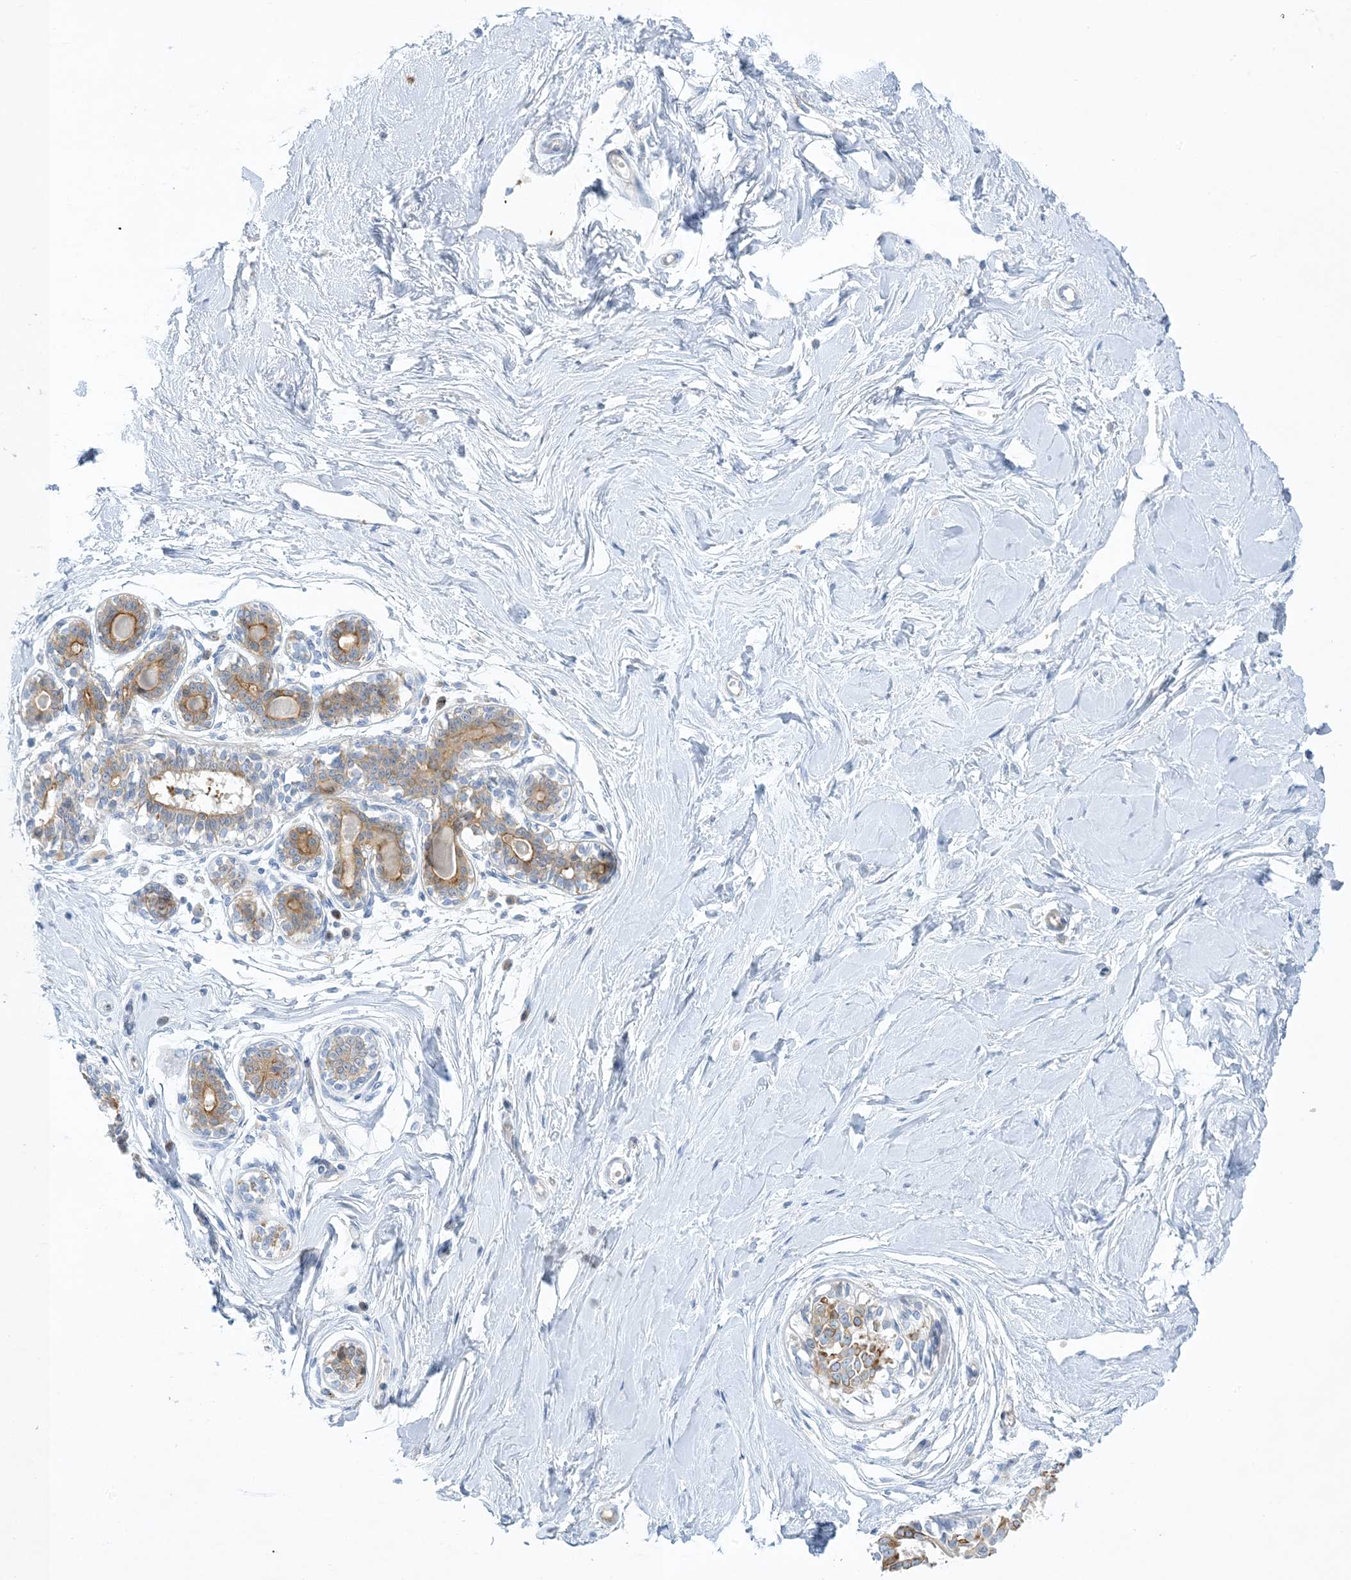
{"staining": {"intensity": "negative", "quantity": "none", "location": "none"}, "tissue": "breast", "cell_type": "Adipocytes", "image_type": "normal", "snomed": [{"axis": "morphology", "description": "Normal tissue, NOS"}, {"axis": "topography", "description": "Breast"}], "caption": "Adipocytes show no significant expression in normal breast.", "gene": "XIRP2", "patient": {"sex": "female", "age": 45}}